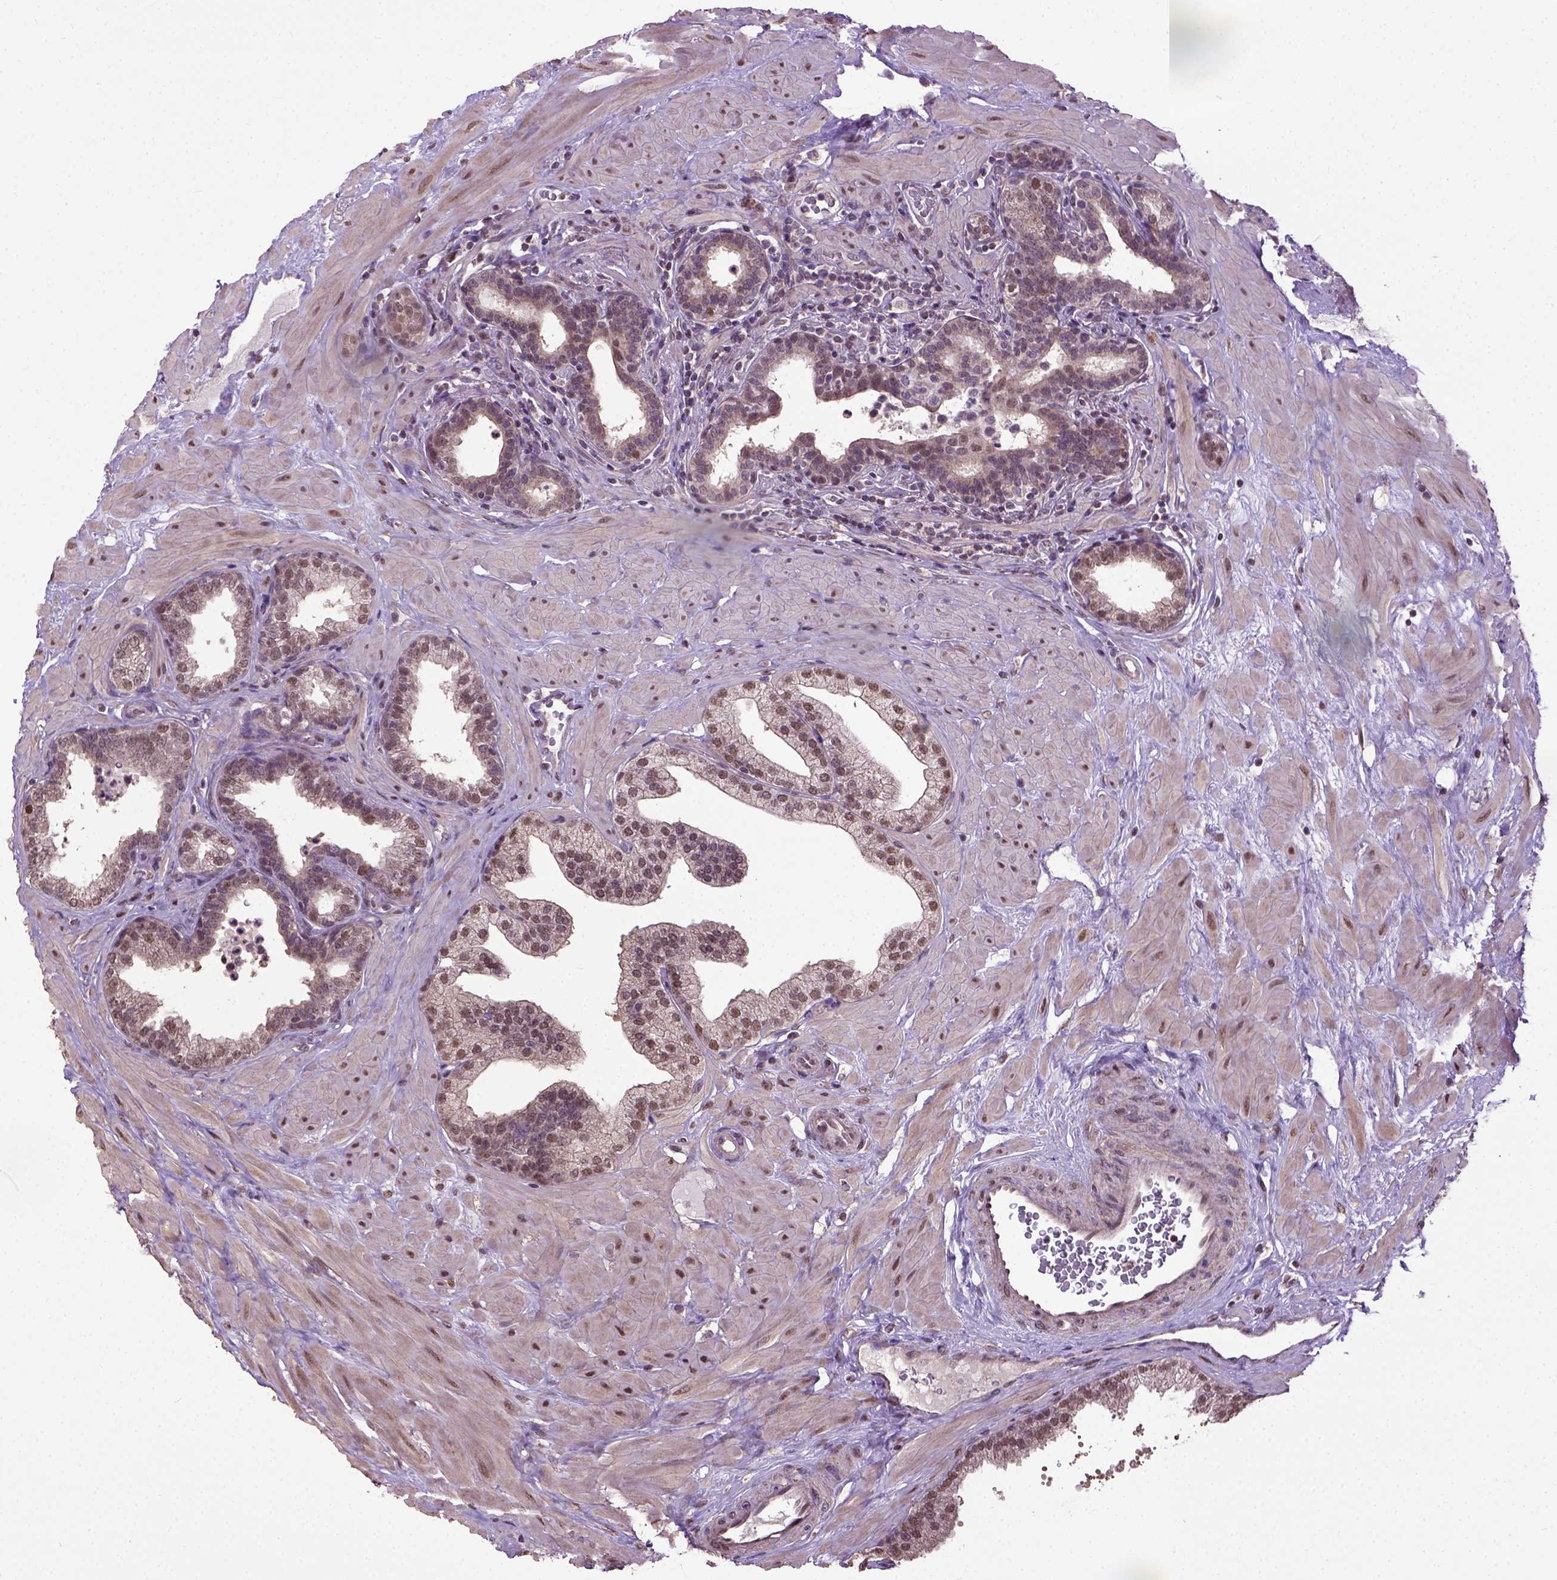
{"staining": {"intensity": "moderate", "quantity": "25%-75%", "location": "nuclear"}, "tissue": "prostate", "cell_type": "Glandular cells", "image_type": "normal", "snomed": [{"axis": "morphology", "description": "Normal tissue, NOS"}, {"axis": "topography", "description": "Prostate"}], "caption": "A brown stain labels moderate nuclear expression of a protein in glandular cells of benign human prostate.", "gene": "UBA3", "patient": {"sex": "male", "age": 37}}